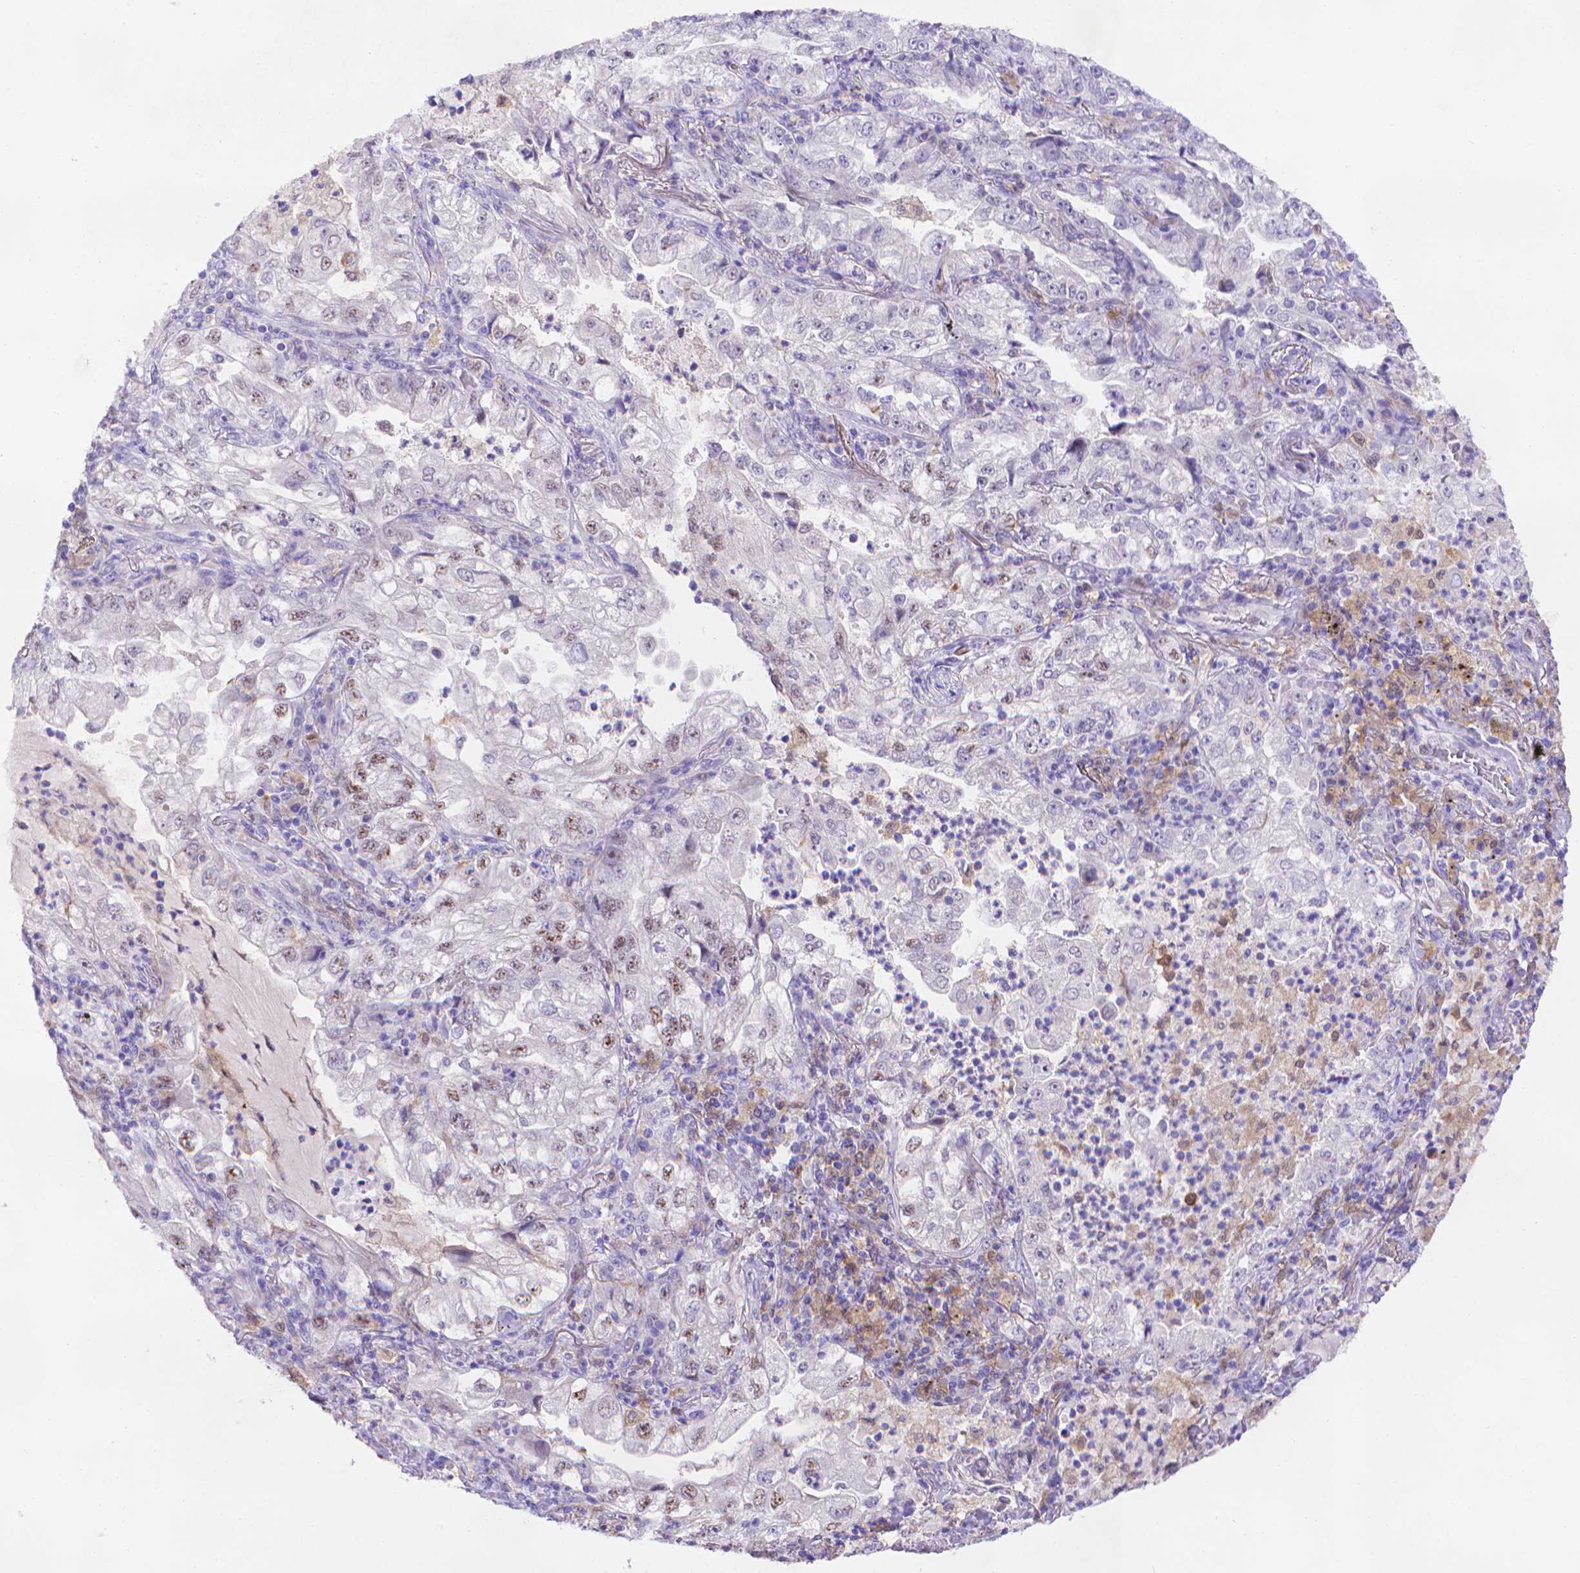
{"staining": {"intensity": "moderate", "quantity": "<25%", "location": "nuclear"}, "tissue": "lung cancer", "cell_type": "Tumor cells", "image_type": "cancer", "snomed": [{"axis": "morphology", "description": "Adenocarcinoma, NOS"}, {"axis": "topography", "description": "Lung"}], "caption": "Immunohistochemical staining of human lung cancer (adenocarcinoma) demonstrates low levels of moderate nuclear protein expression in approximately <25% of tumor cells. (Brightfield microscopy of DAB IHC at high magnification).", "gene": "FGD2", "patient": {"sex": "female", "age": 73}}